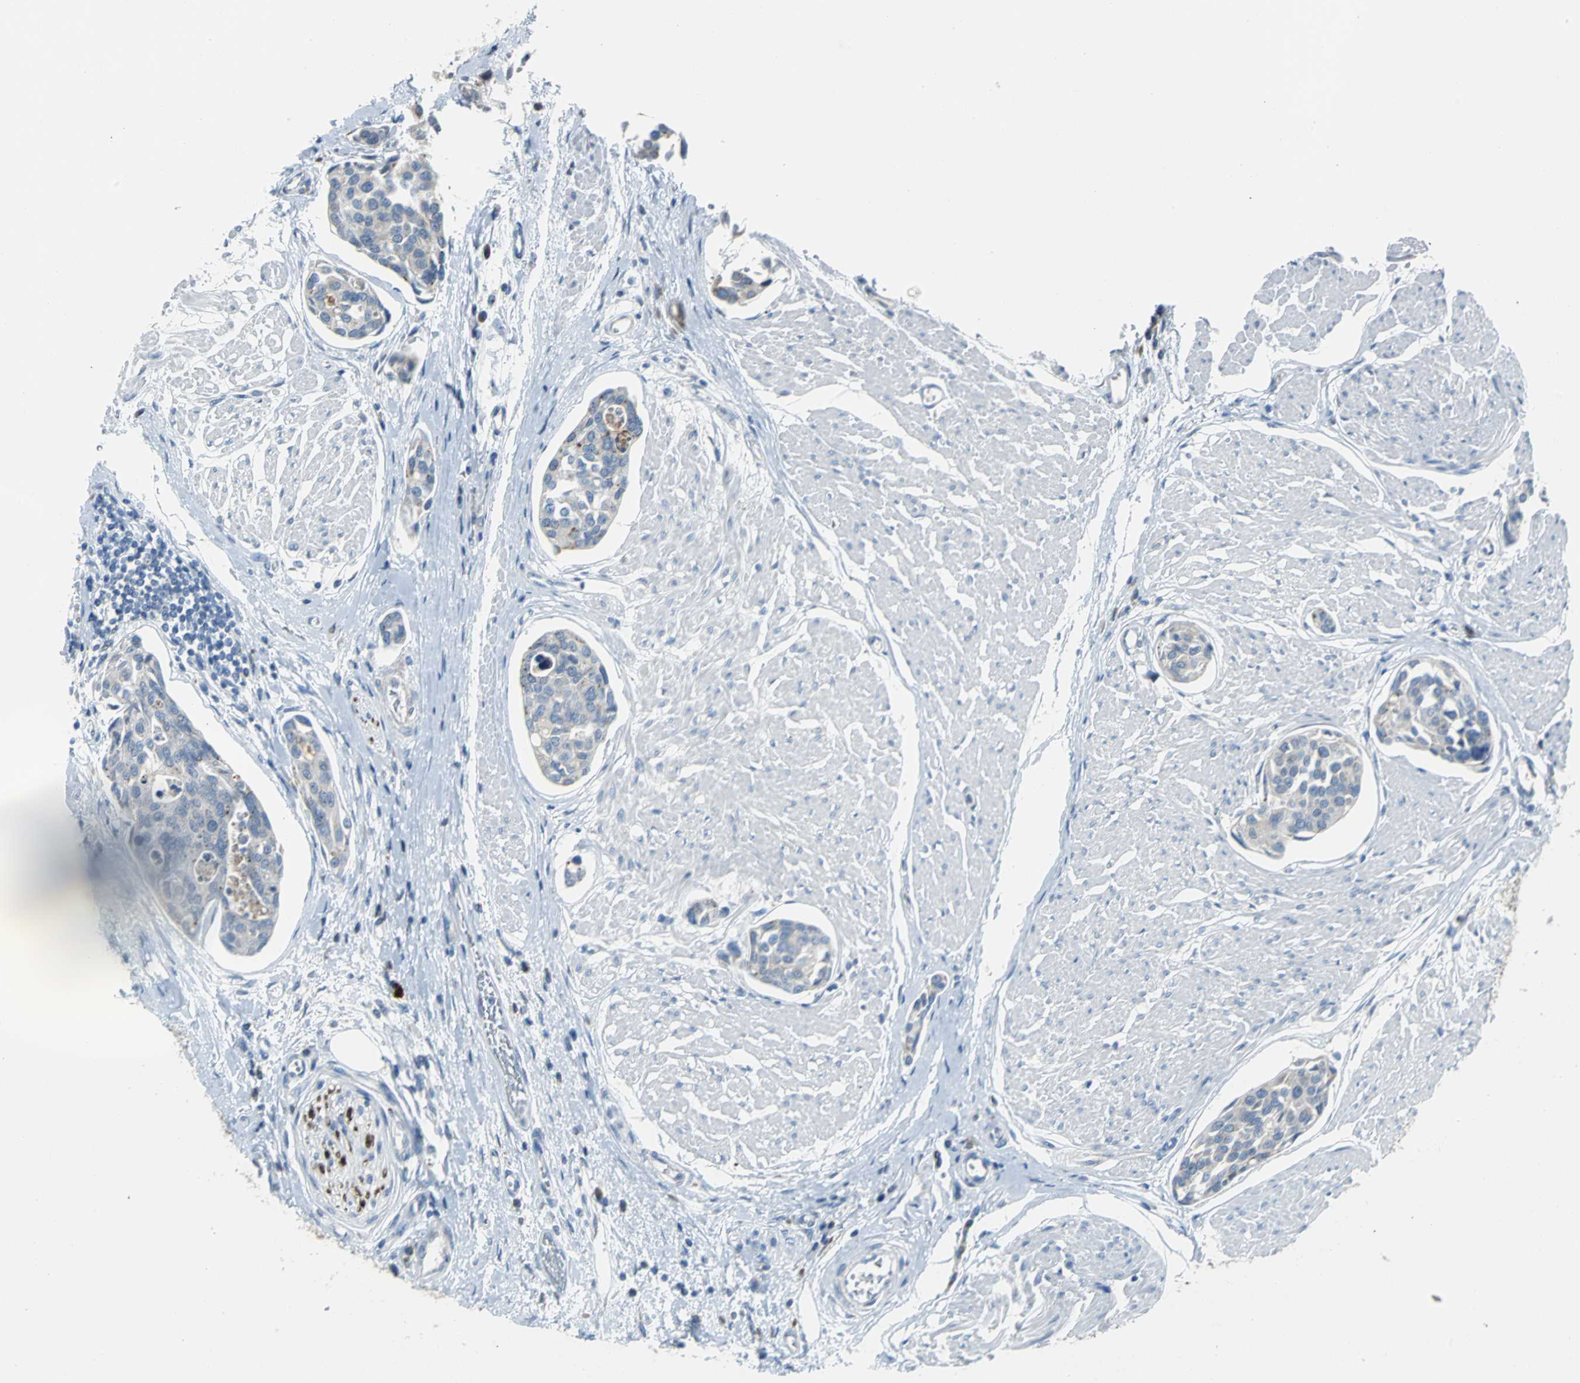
{"staining": {"intensity": "weak", "quantity": "<25%", "location": "cytoplasmic/membranous"}, "tissue": "urothelial cancer", "cell_type": "Tumor cells", "image_type": "cancer", "snomed": [{"axis": "morphology", "description": "Urothelial carcinoma, High grade"}, {"axis": "topography", "description": "Urinary bladder"}], "caption": "Photomicrograph shows no significant protein expression in tumor cells of urothelial cancer. Nuclei are stained in blue.", "gene": "EIF5A", "patient": {"sex": "male", "age": 78}}